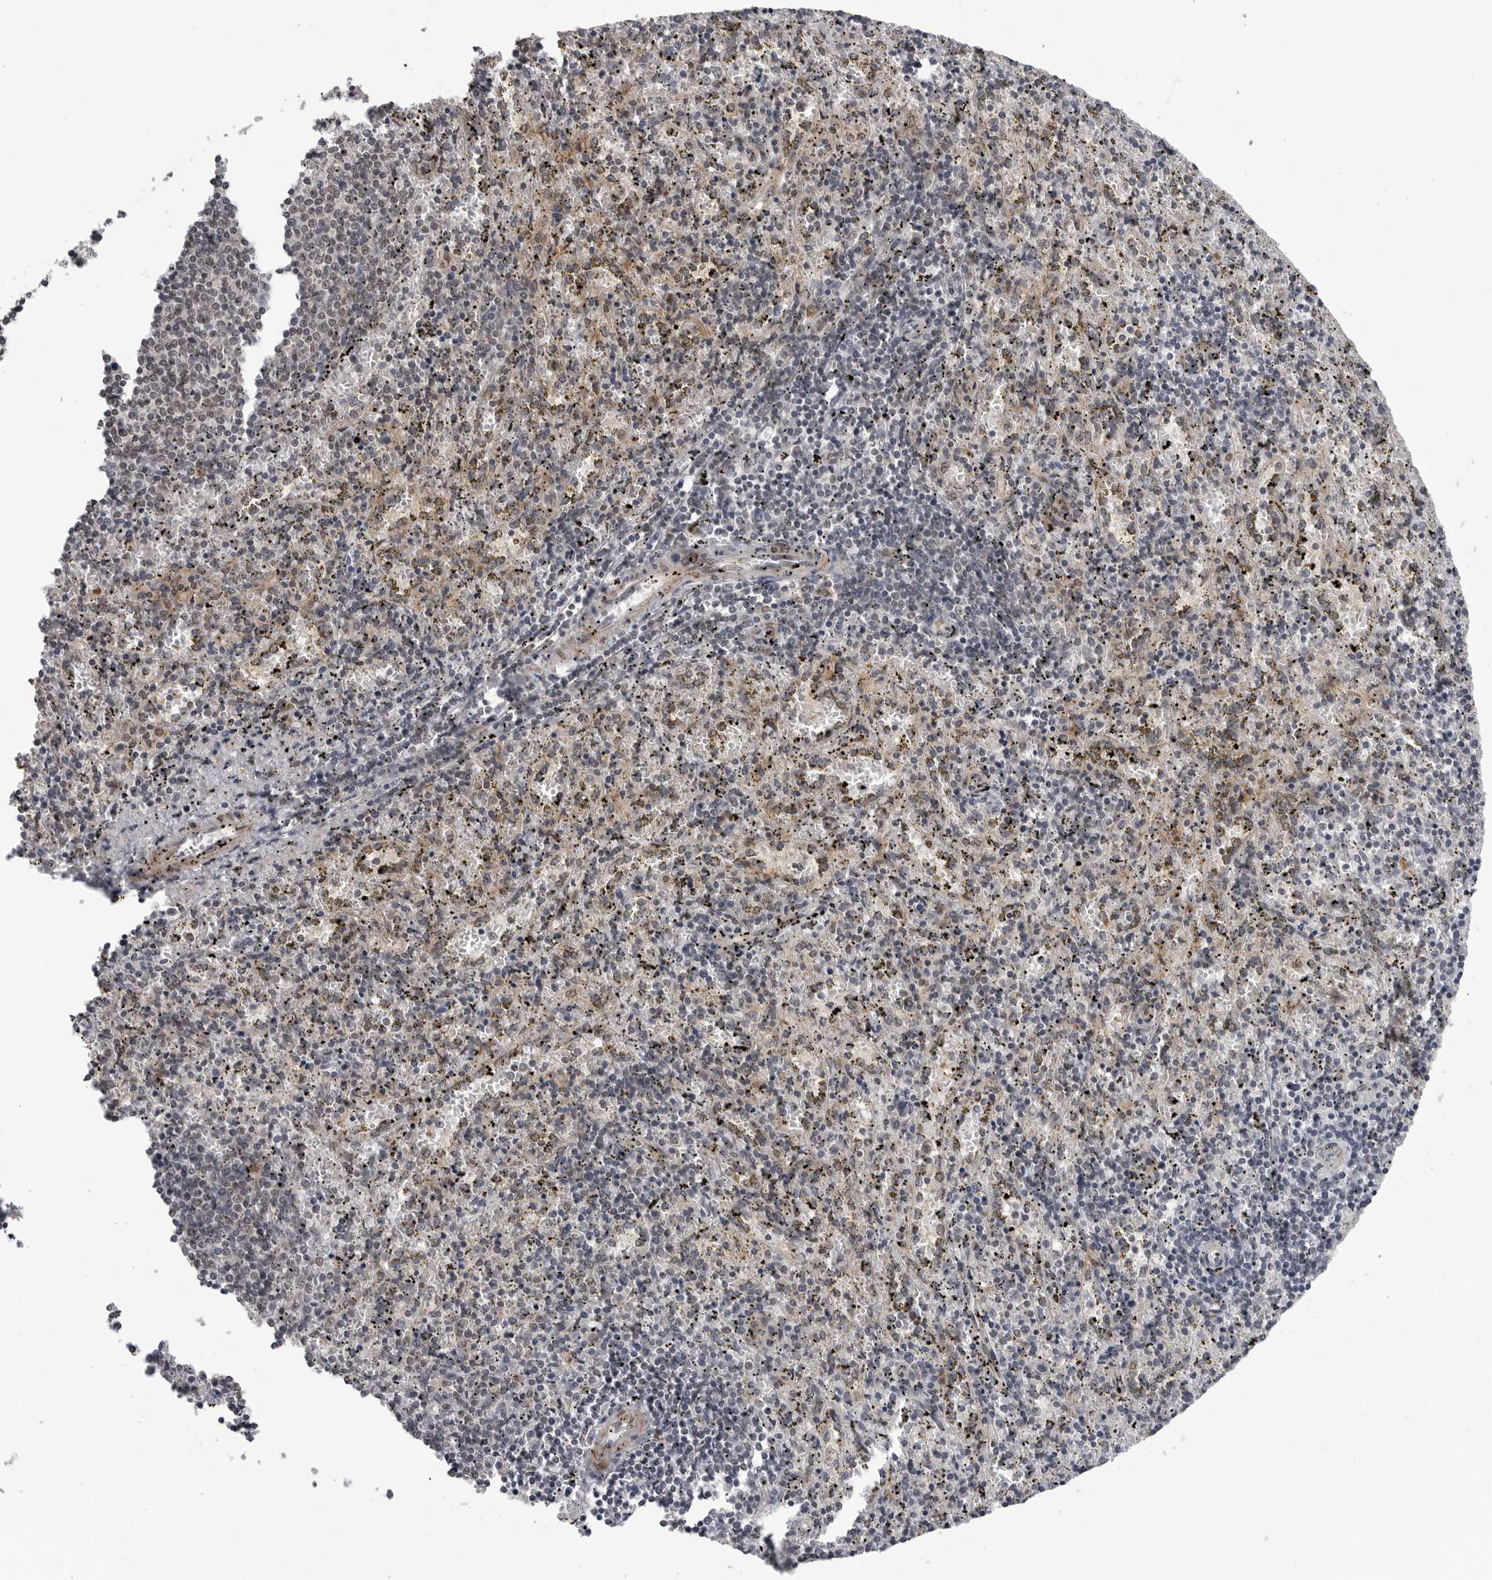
{"staining": {"intensity": "moderate", "quantity": "25%-75%", "location": "cytoplasmic/membranous"}, "tissue": "spleen", "cell_type": "Cells in red pulp", "image_type": "normal", "snomed": [{"axis": "morphology", "description": "Normal tissue, NOS"}, {"axis": "topography", "description": "Spleen"}], "caption": "A micrograph of human spleen stained for a protein exhibits moderate cytoplasmic/membranous brown staining in cells in red pulp. The protein is stained brown, and the nuclei are stained in blue (DAB IHC with brightfield microscopy, high magnification).", "gene": "ADAMTS5", "patient": {"sex": "male", "age": 11}}